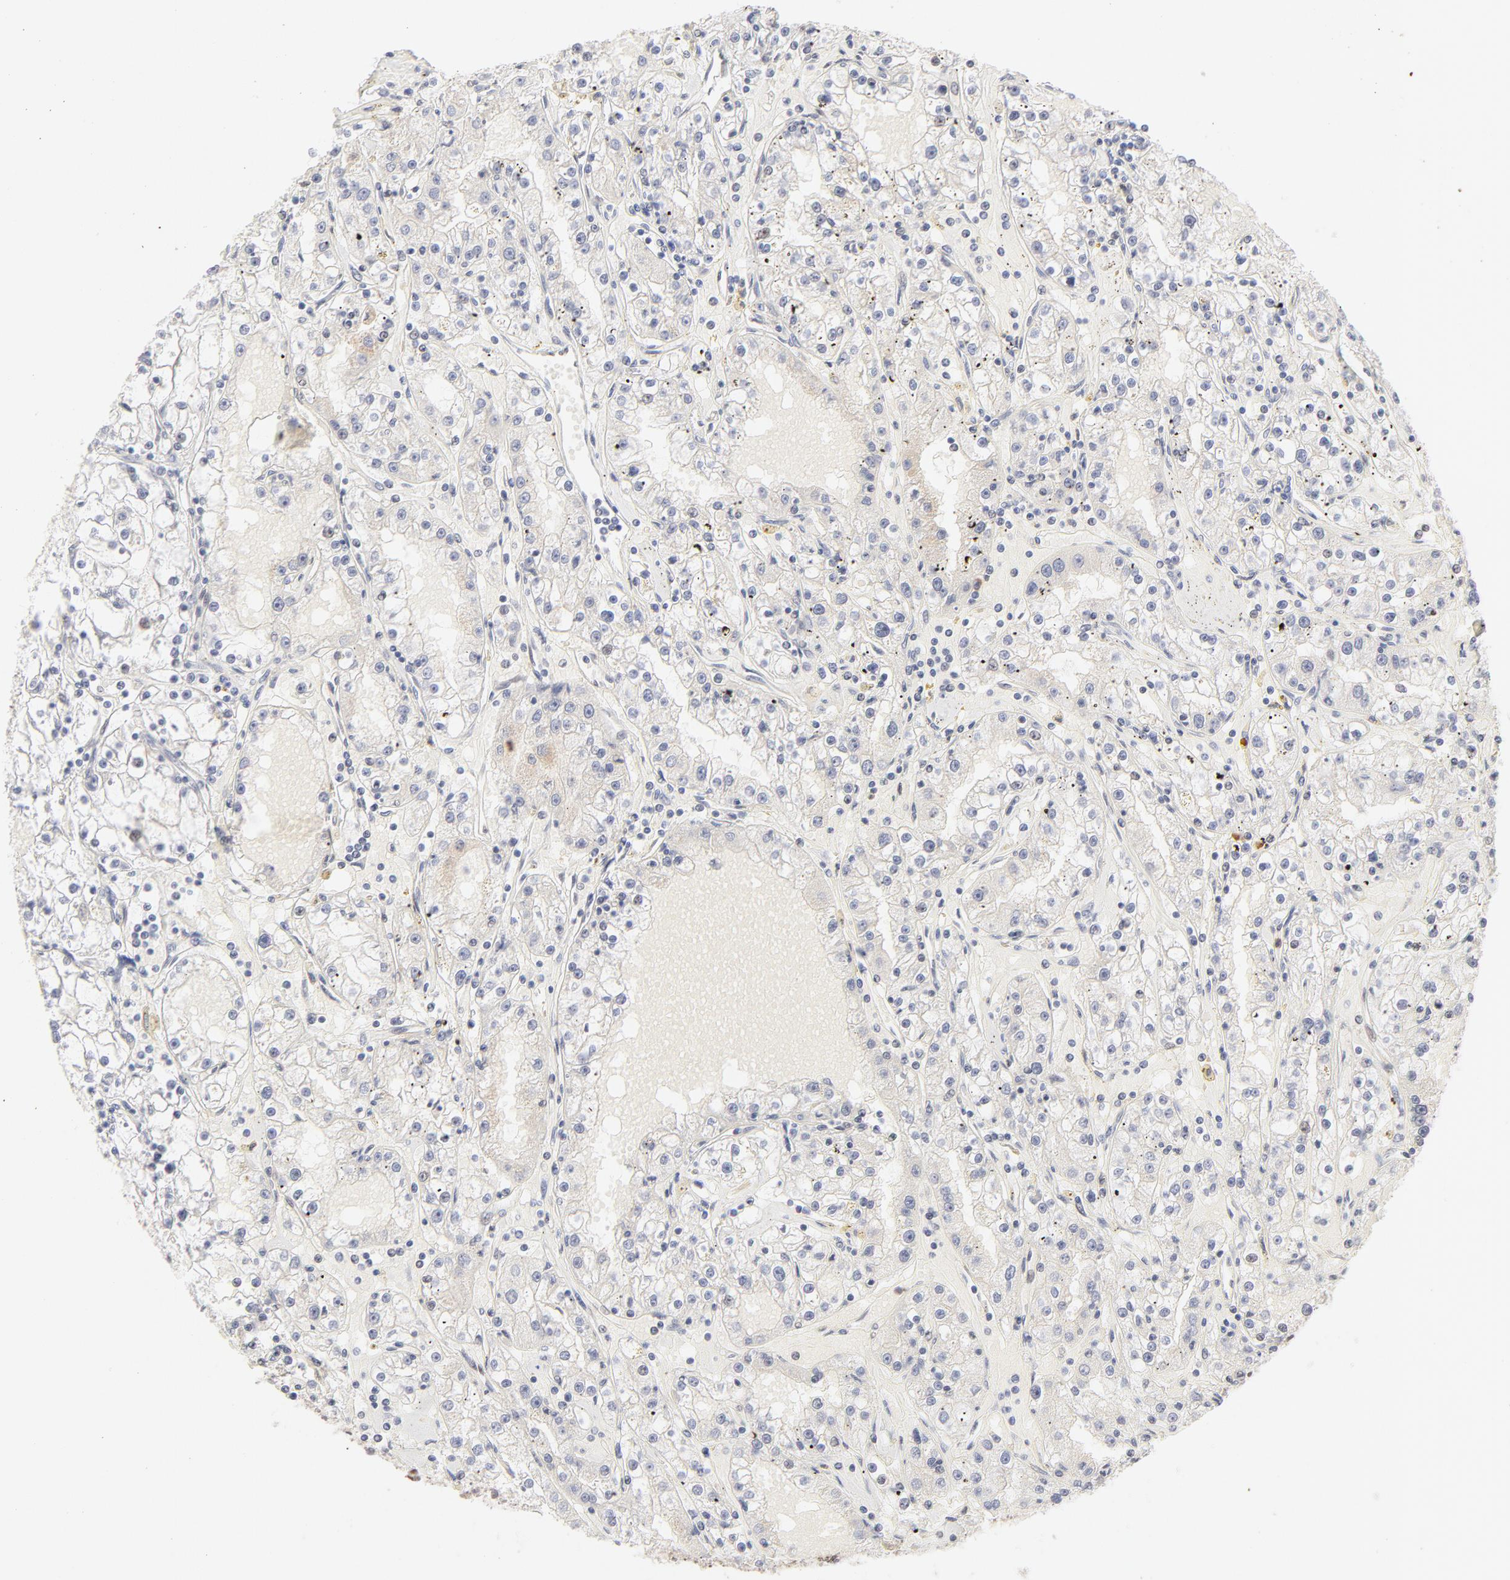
{"staining": {"intensity": "negative", "quantity": "none", "location": "none"}, "tissue": "renal cancer", "cell_type": "Tumor cells", "image_type": "cancer", "snomed": [{"axis": "morphology", "description": "Adenocarcinoma, NOS"}, {"axis": "topography", "description": "Kidney"}], "caption": "Photomicrograph shows no significant protein expression in tumor cells of adenocarcinoma (renal). Brightfield microscopy of immunohistochemistry stained with DAB (brown) and hematoxylin (blue), captured at high magnification.", "gene": "PBX3", "patient": {"sex": "male", "age": 56}}